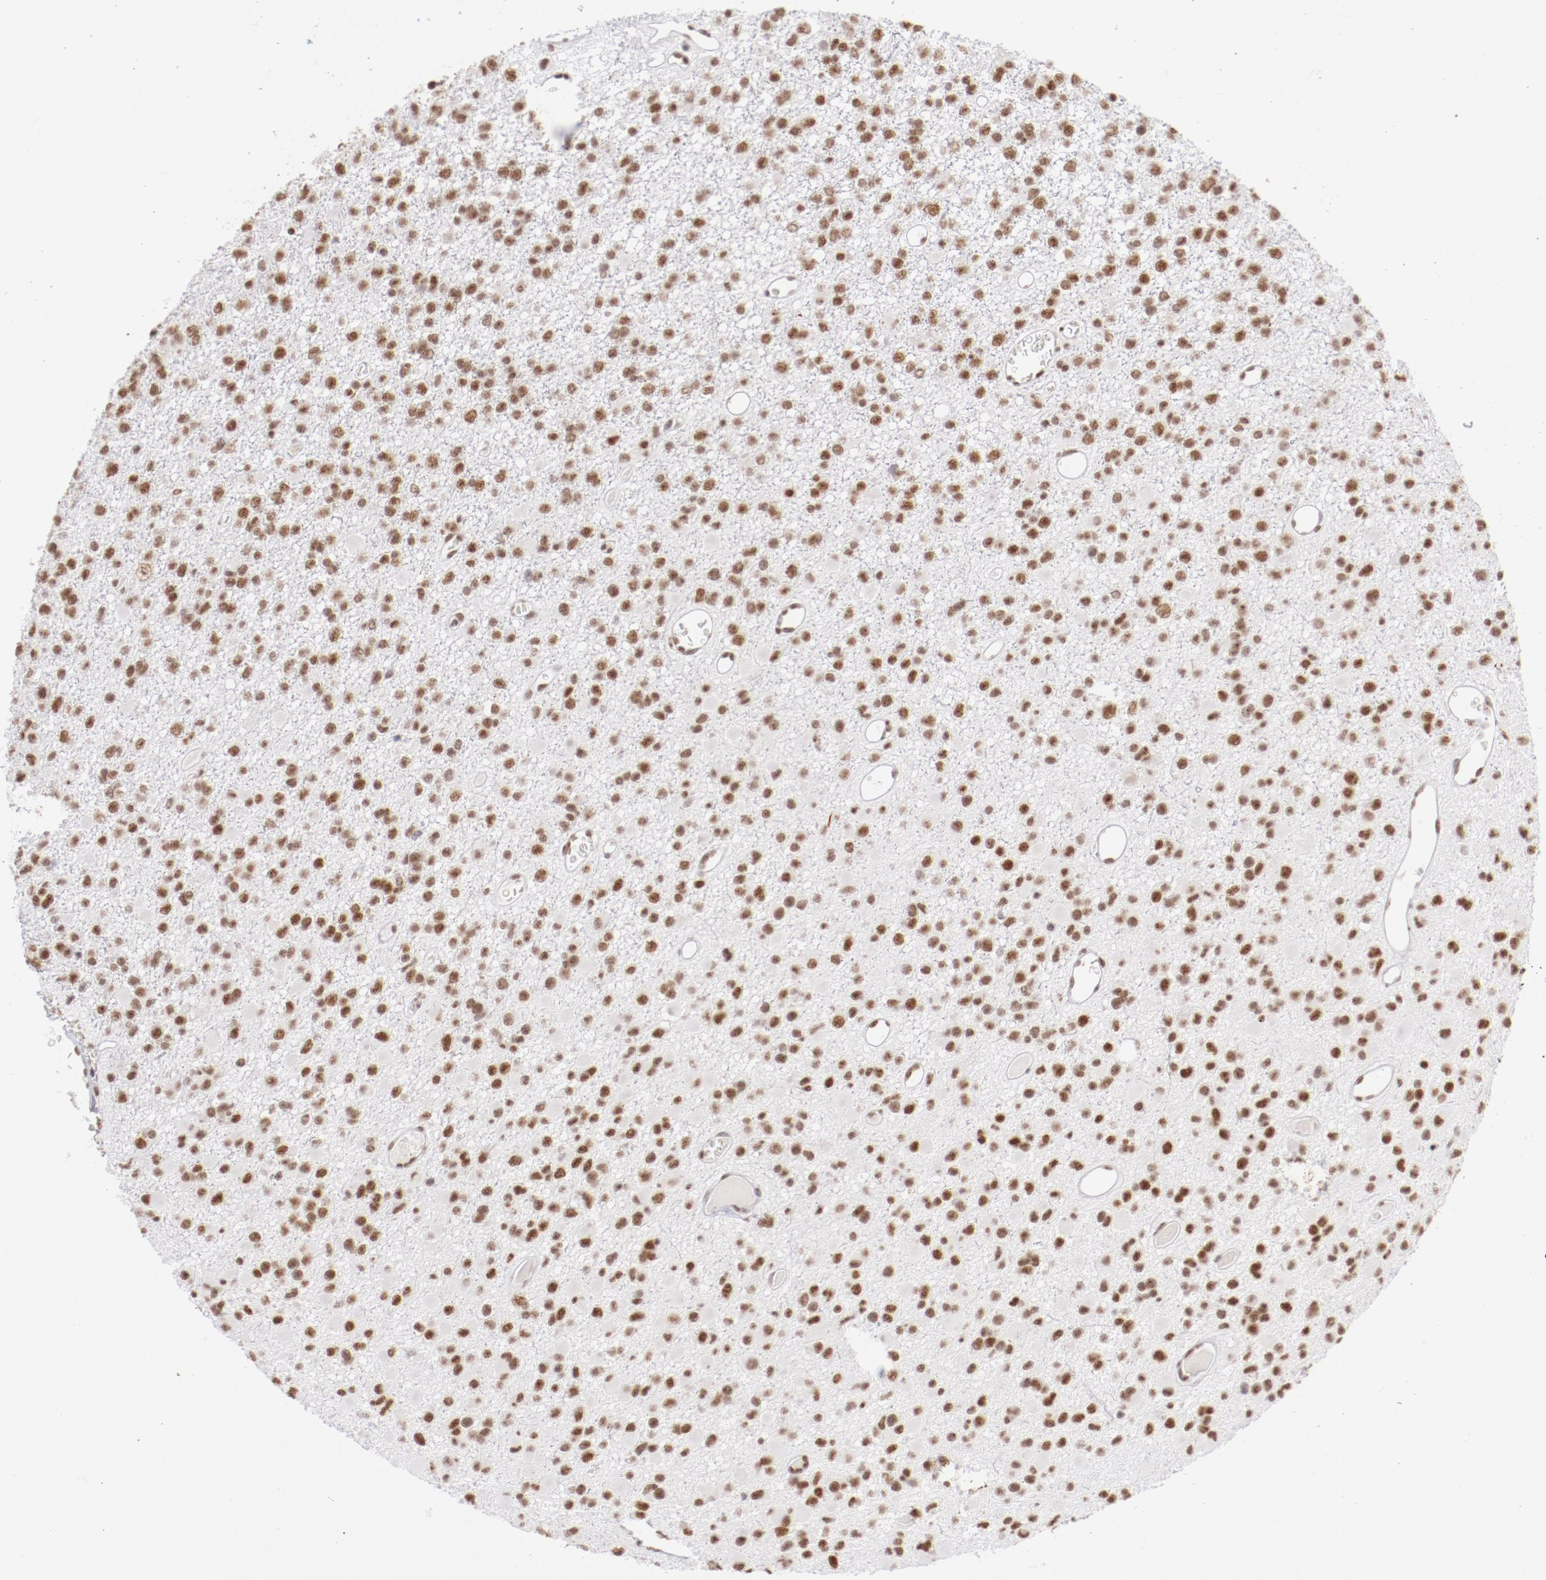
{"staining": {"intensity": "moderate", "quantity": ">75%", "location": "nuclear"}, "tissue": "glioma", "cell_type": "Tumor cells", "image_type": "cancer", "snomed": [{"axis": "morphology", "description": "Glioma, malignant, Low grade"}, {"axis": "topography", "description": "Brain"}], "caption": "Low-grade glioma (malignant) stained for a protein (brown) exhibits moderate nuclear positive expression in about >75% of tumor cells.", "gene": "TFAP4", "patient": {"sex": "male", "age": 42}}